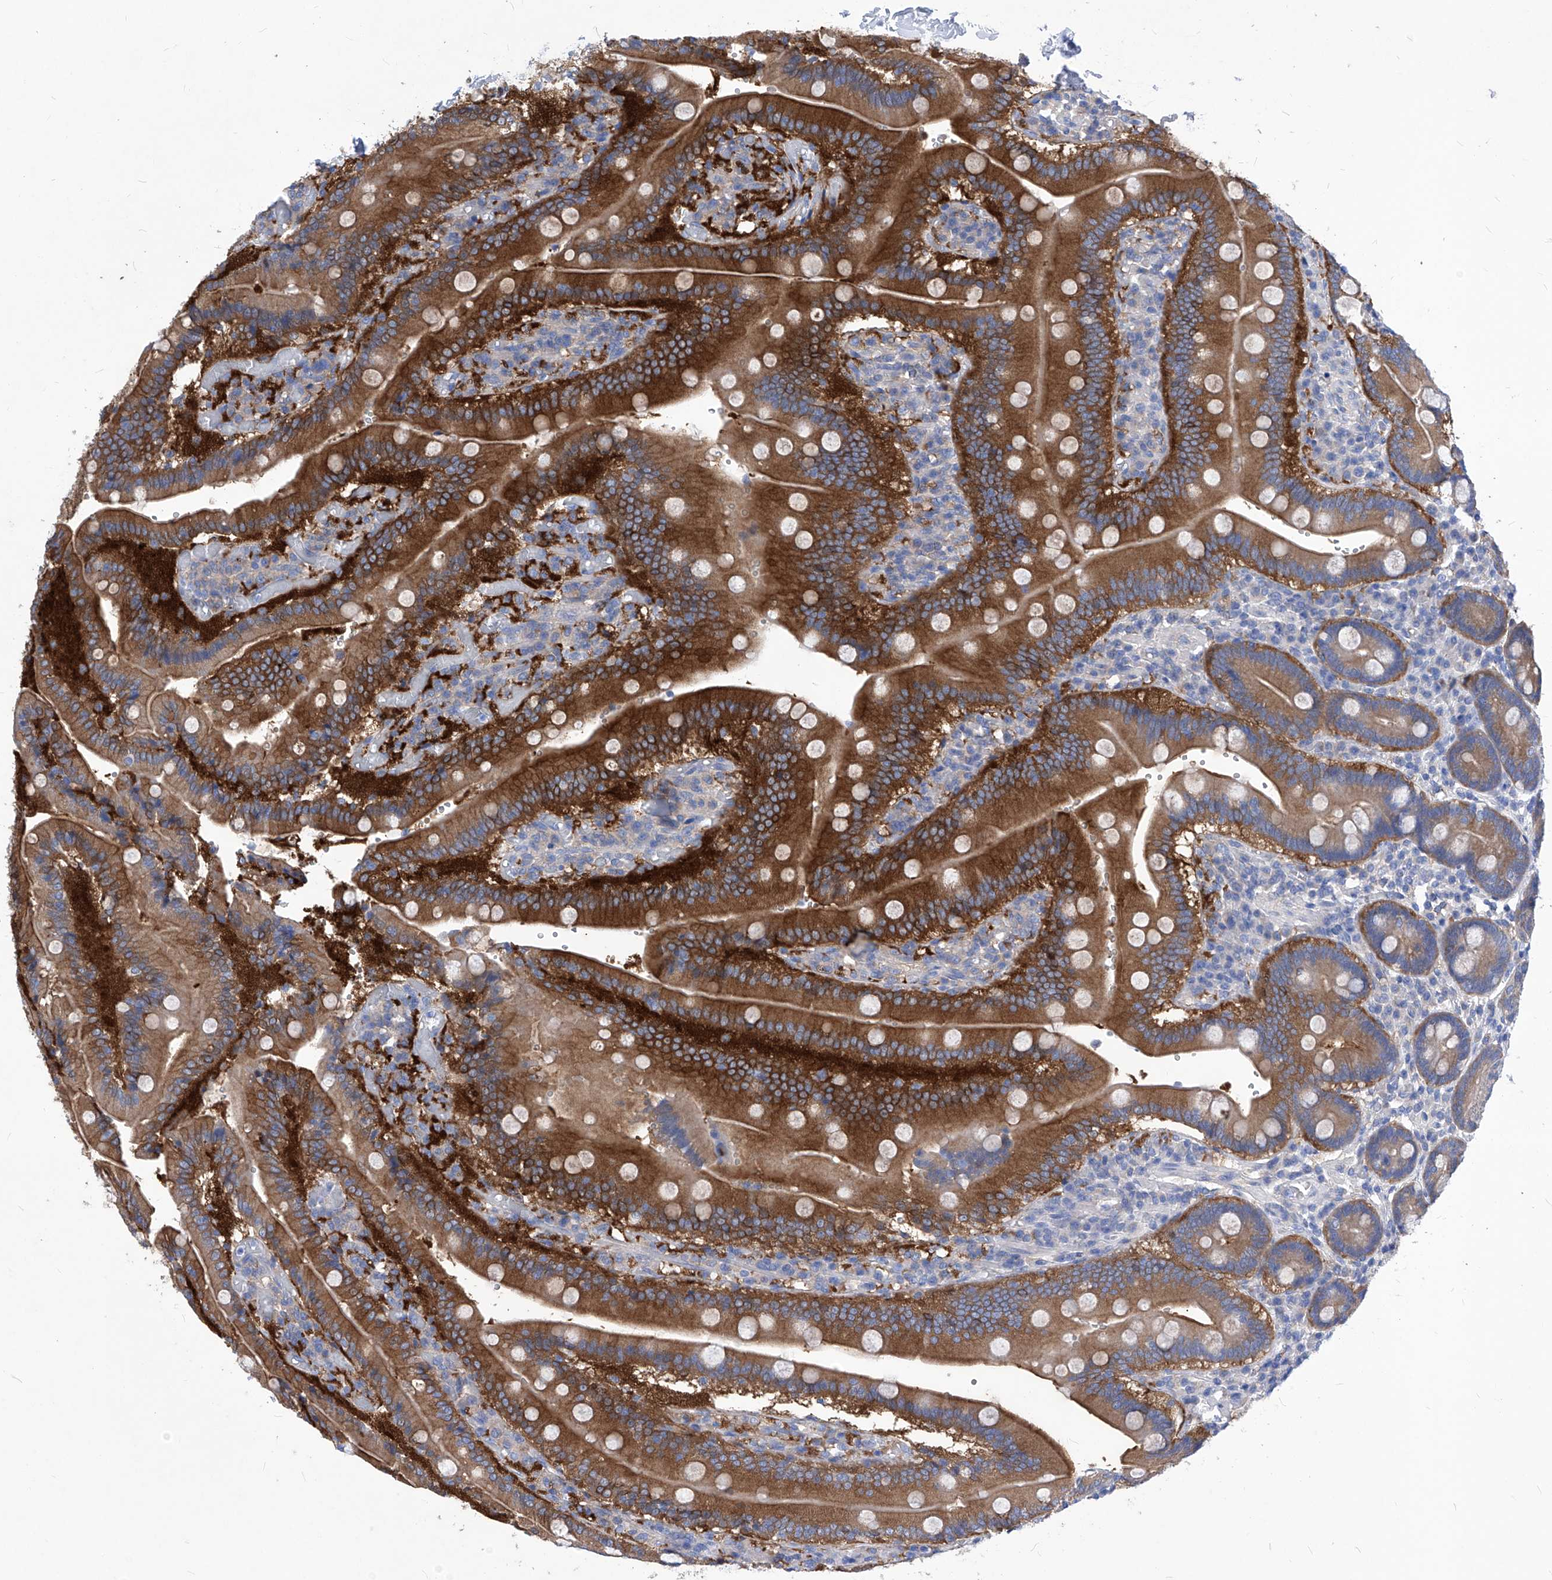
{"staining": {"intensity": "strong", "quantity": "25%-75%", "location": "cytoplasmic/membranous"}, "tissue": "duodenum", "cell_type": "Glandular cells", "image_type": "normal", "snomed": [{"axis": "morphology", "description": "Normal tissue, NOS"}, {"axis": "topography", "description": "Duodenum"}], "caption": "A brown stain shows strong cytoplasmic/membranous expression of a protein in glandular cells of benign duodenum.", "gene": "XPNPEP1", "patient": {"sex": "female", "age": 62}}